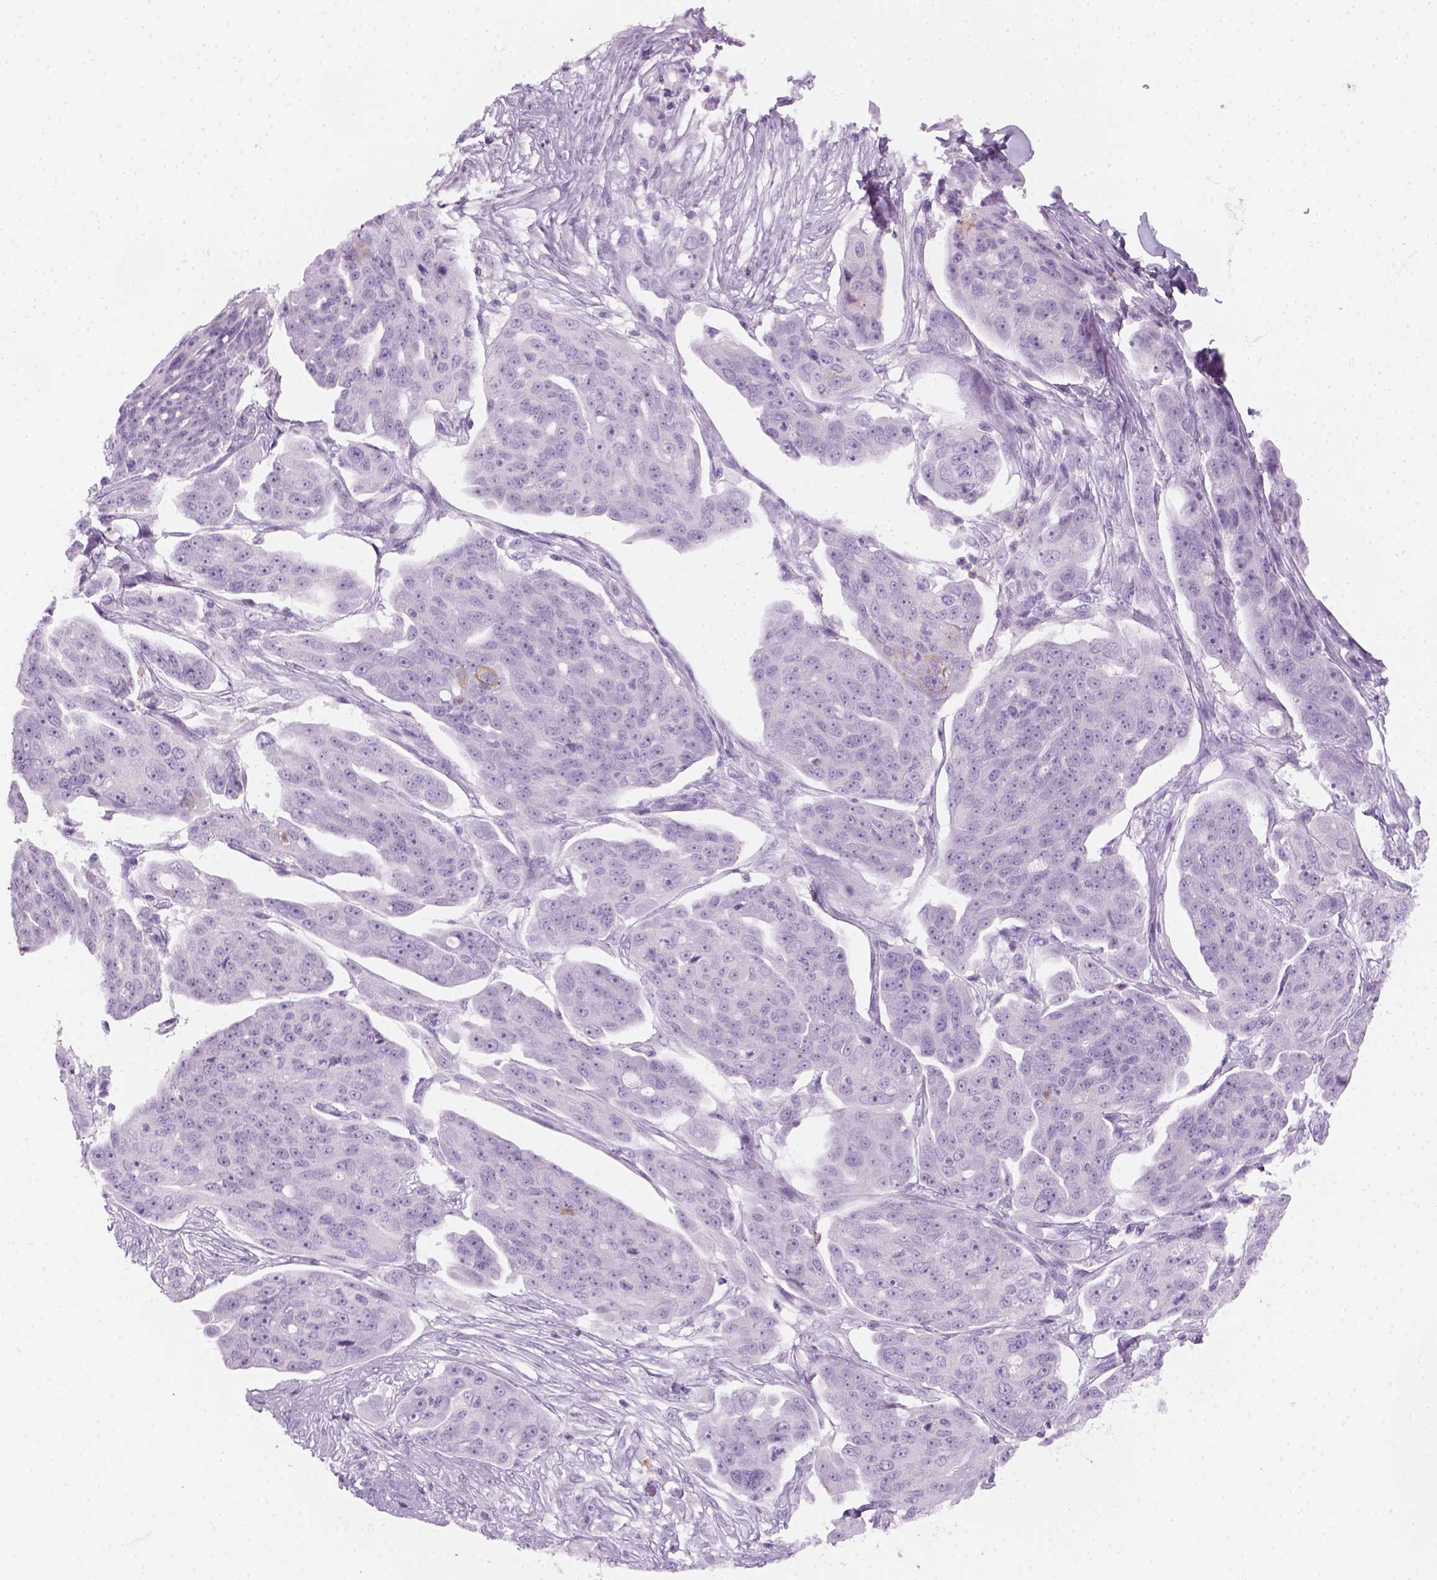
{"staining": {"intensity": "negative", "quantity": "none", "location": "none"}, "tissue": "ovarian cancer", "cell_type": "Tumor cells", "image_type": "cancer", "snomed": [{"axis": "morphology", "description": "Carcinoma, endometroid"}, {"axis": "topography", "description": "Ovary"}], "caption": "Immunohistochemical staining of ovarian cancer (endometroid carcinoma) displays no significant expression in tumor cells.", "gene": "AQP3", "patient": {"sex": "female", "age": 70}}